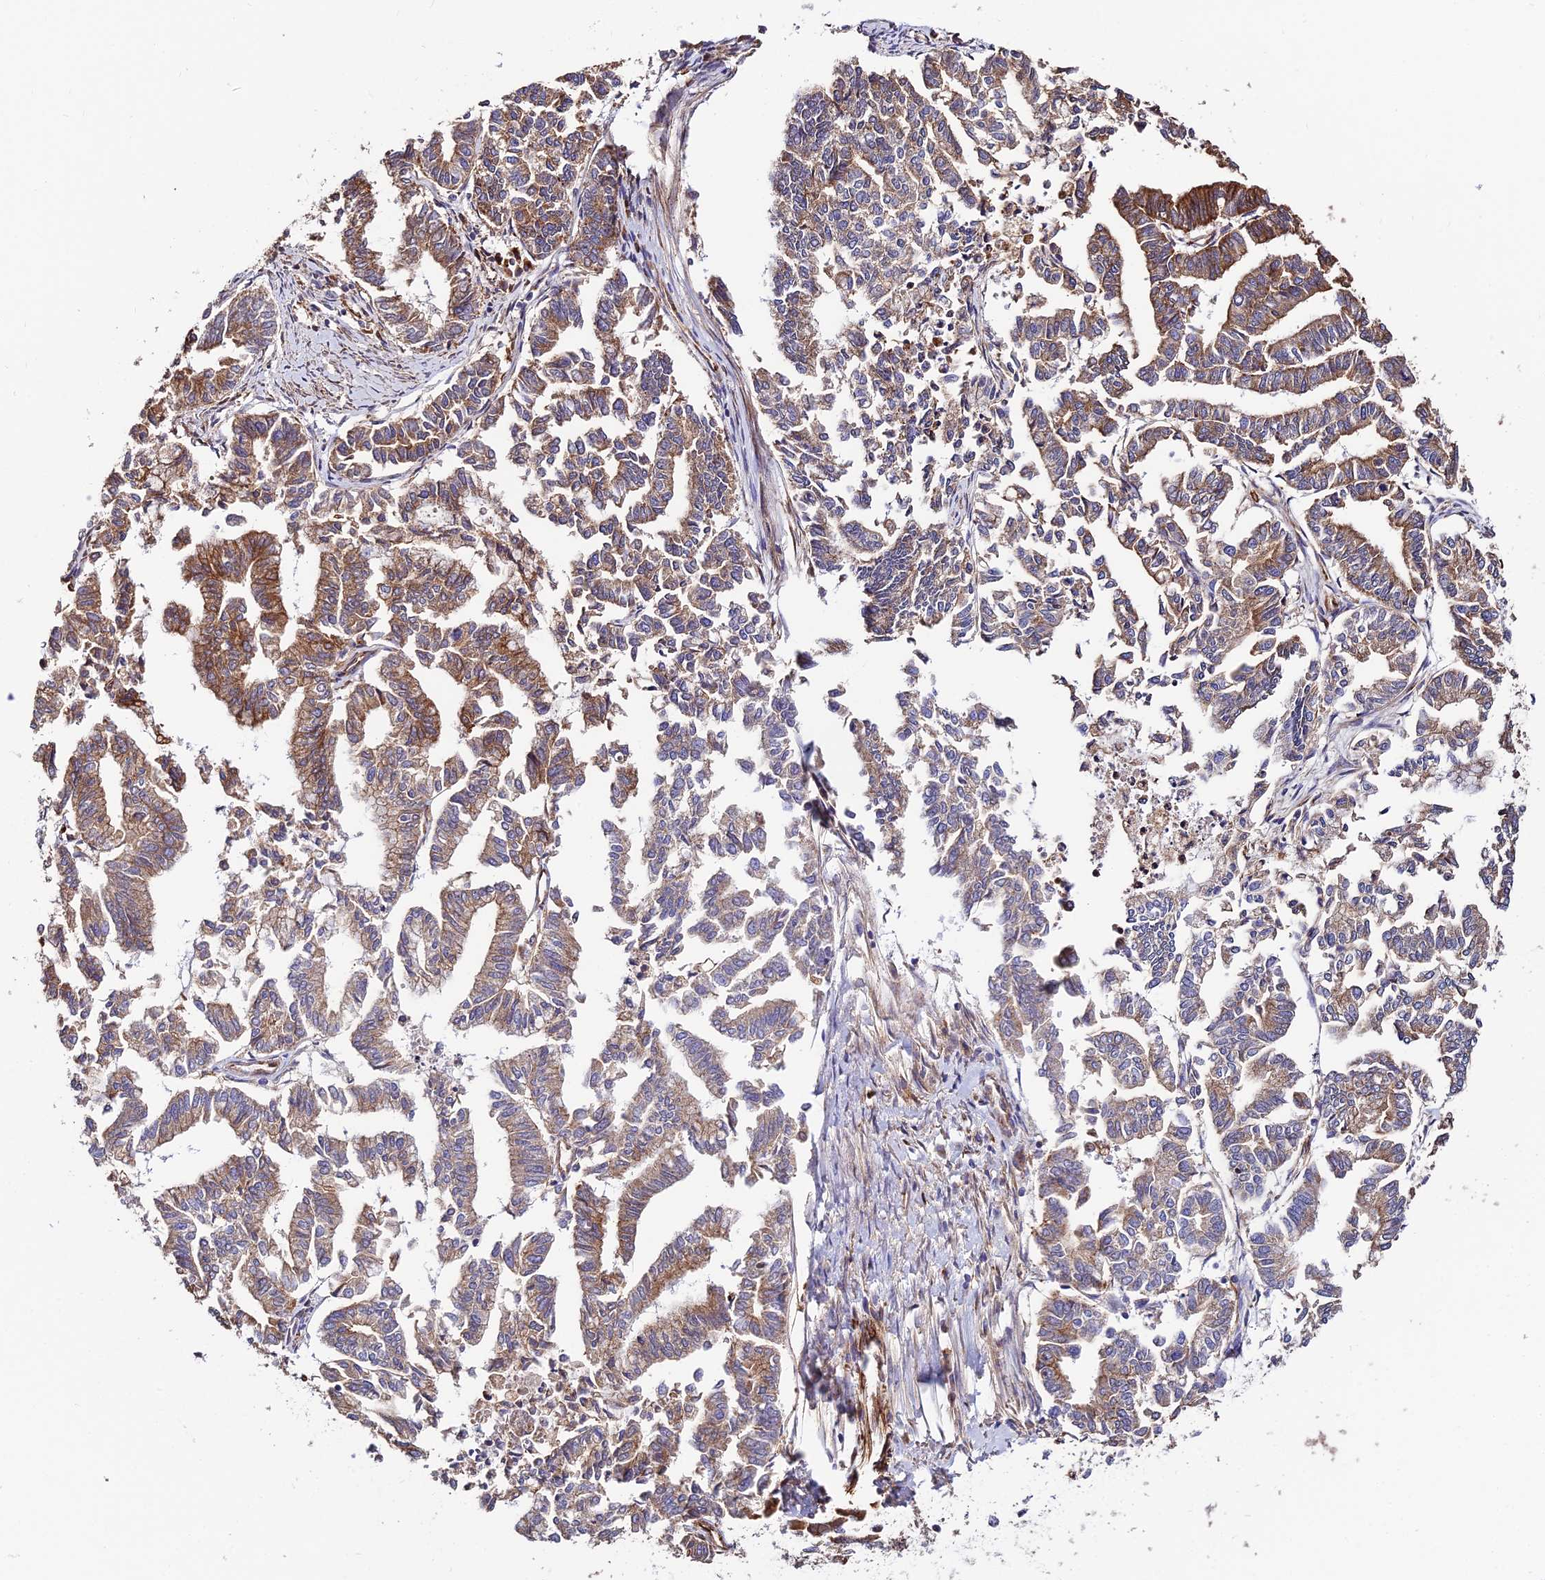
{"staining": {"intensity": "moderate", "quantity": ">75%", "location": "cytoplasmic/membranous"}, "tissue": "endometrial cancer", "cell_type": "Tumor cells", "image_type": "cancer", "snomed": [{"axis": "morphology", "description": "Adenocarcinoma, NOS"}, {"axis": "topography", "description": "Endometrium"}], "caption": "The image demonstrates a brown stain indicating the presence of a protein in the cytoplasmic/membranous of tumor cells in endometrial cancer.", "gene": "PEX19", "patient": {"sex": "female", "age": 79}}